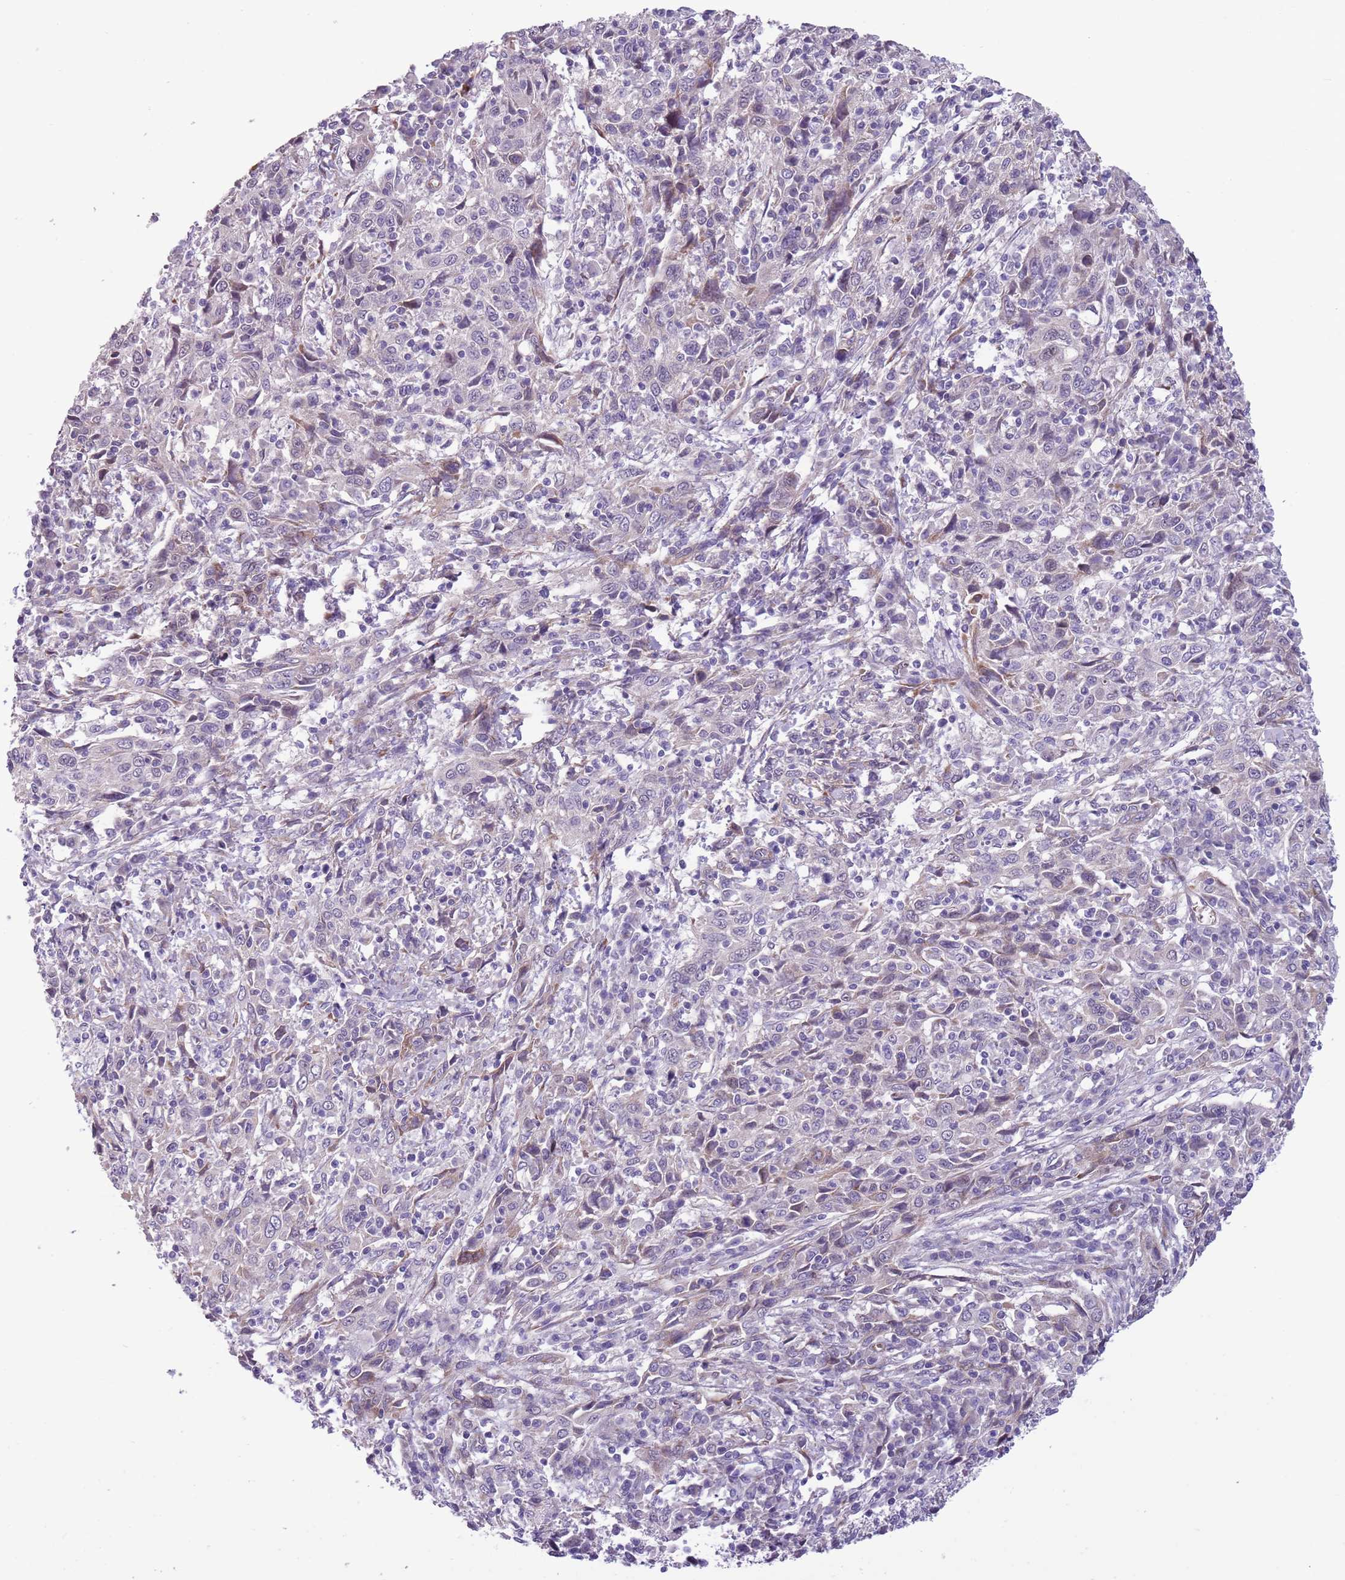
{"staining": {"intensity": "negative", "quantity": "none", "location": "none"}, "tissue": "cervical cancer", "cell_type": "Tumor cells", "image_type": "cancer", "snomed": [{"axis": "morphology", "description": "Squamous cell carcinoma, NOS"}, {"axis": "topography", "description": "Cervix"}], "caption": "Micrograph shows no protein positivity in tumor cells of cervical cancer (squamous cell carcinoma) tissue.", "gene": "MRPL32", "patient": {"sex": "female", "age": 46}}